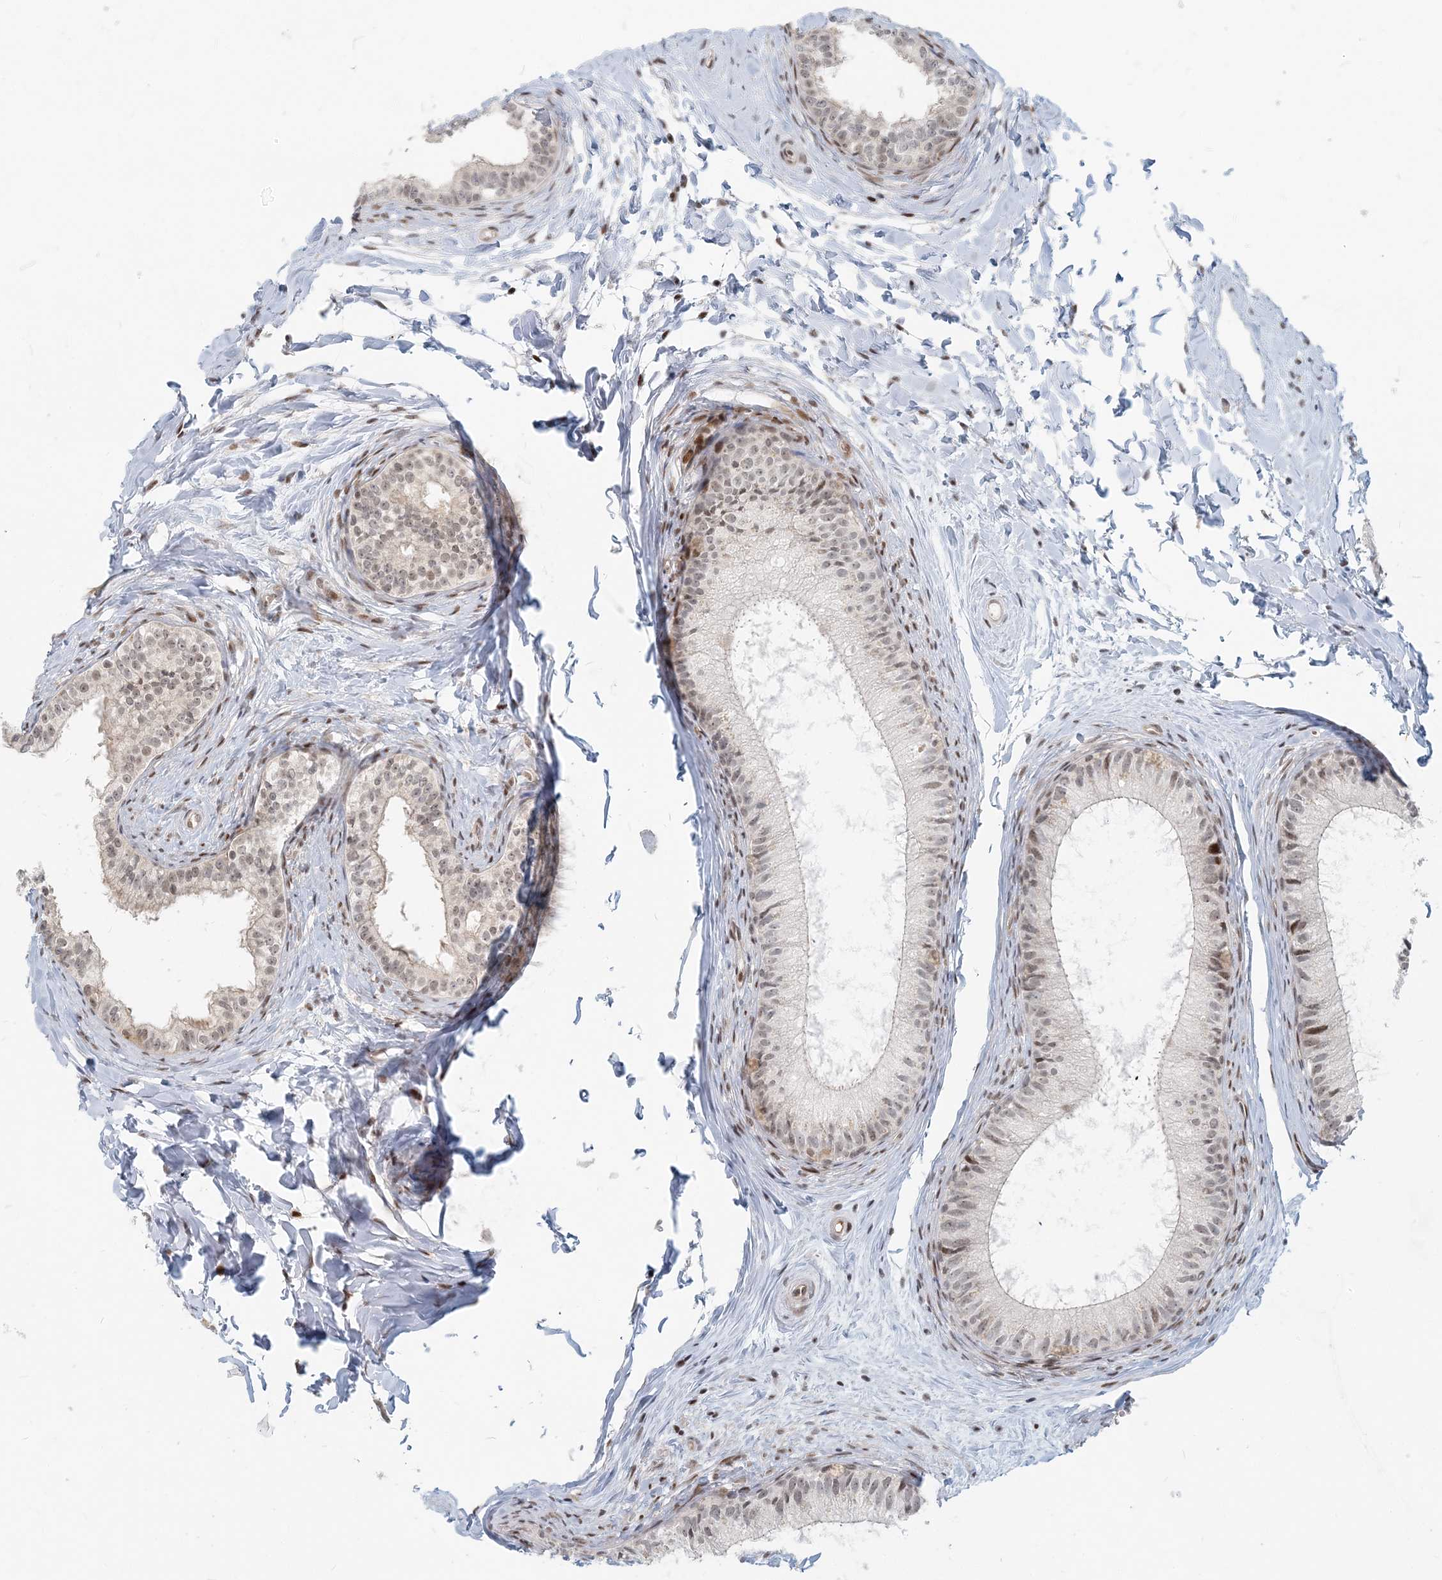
{"staining": {"intensity": "moderate", "quantity": "<25%", "location": "nuclear"}, "tissue": "epididymis", "cell_type": "Glandular cells", "image_type": "normal", "snomed": [{"axis": "morphology", "description": "Normal tissue, NOS"}, {"axis": "topography", "description": "Epididymis"}], "caption": "The immunohistochemical stain highlights moderate nuclear positivity in glandular cells of normal epididymis.", "gene": "BAZ1B", "patient": {"sex": "male", "age": 34}}